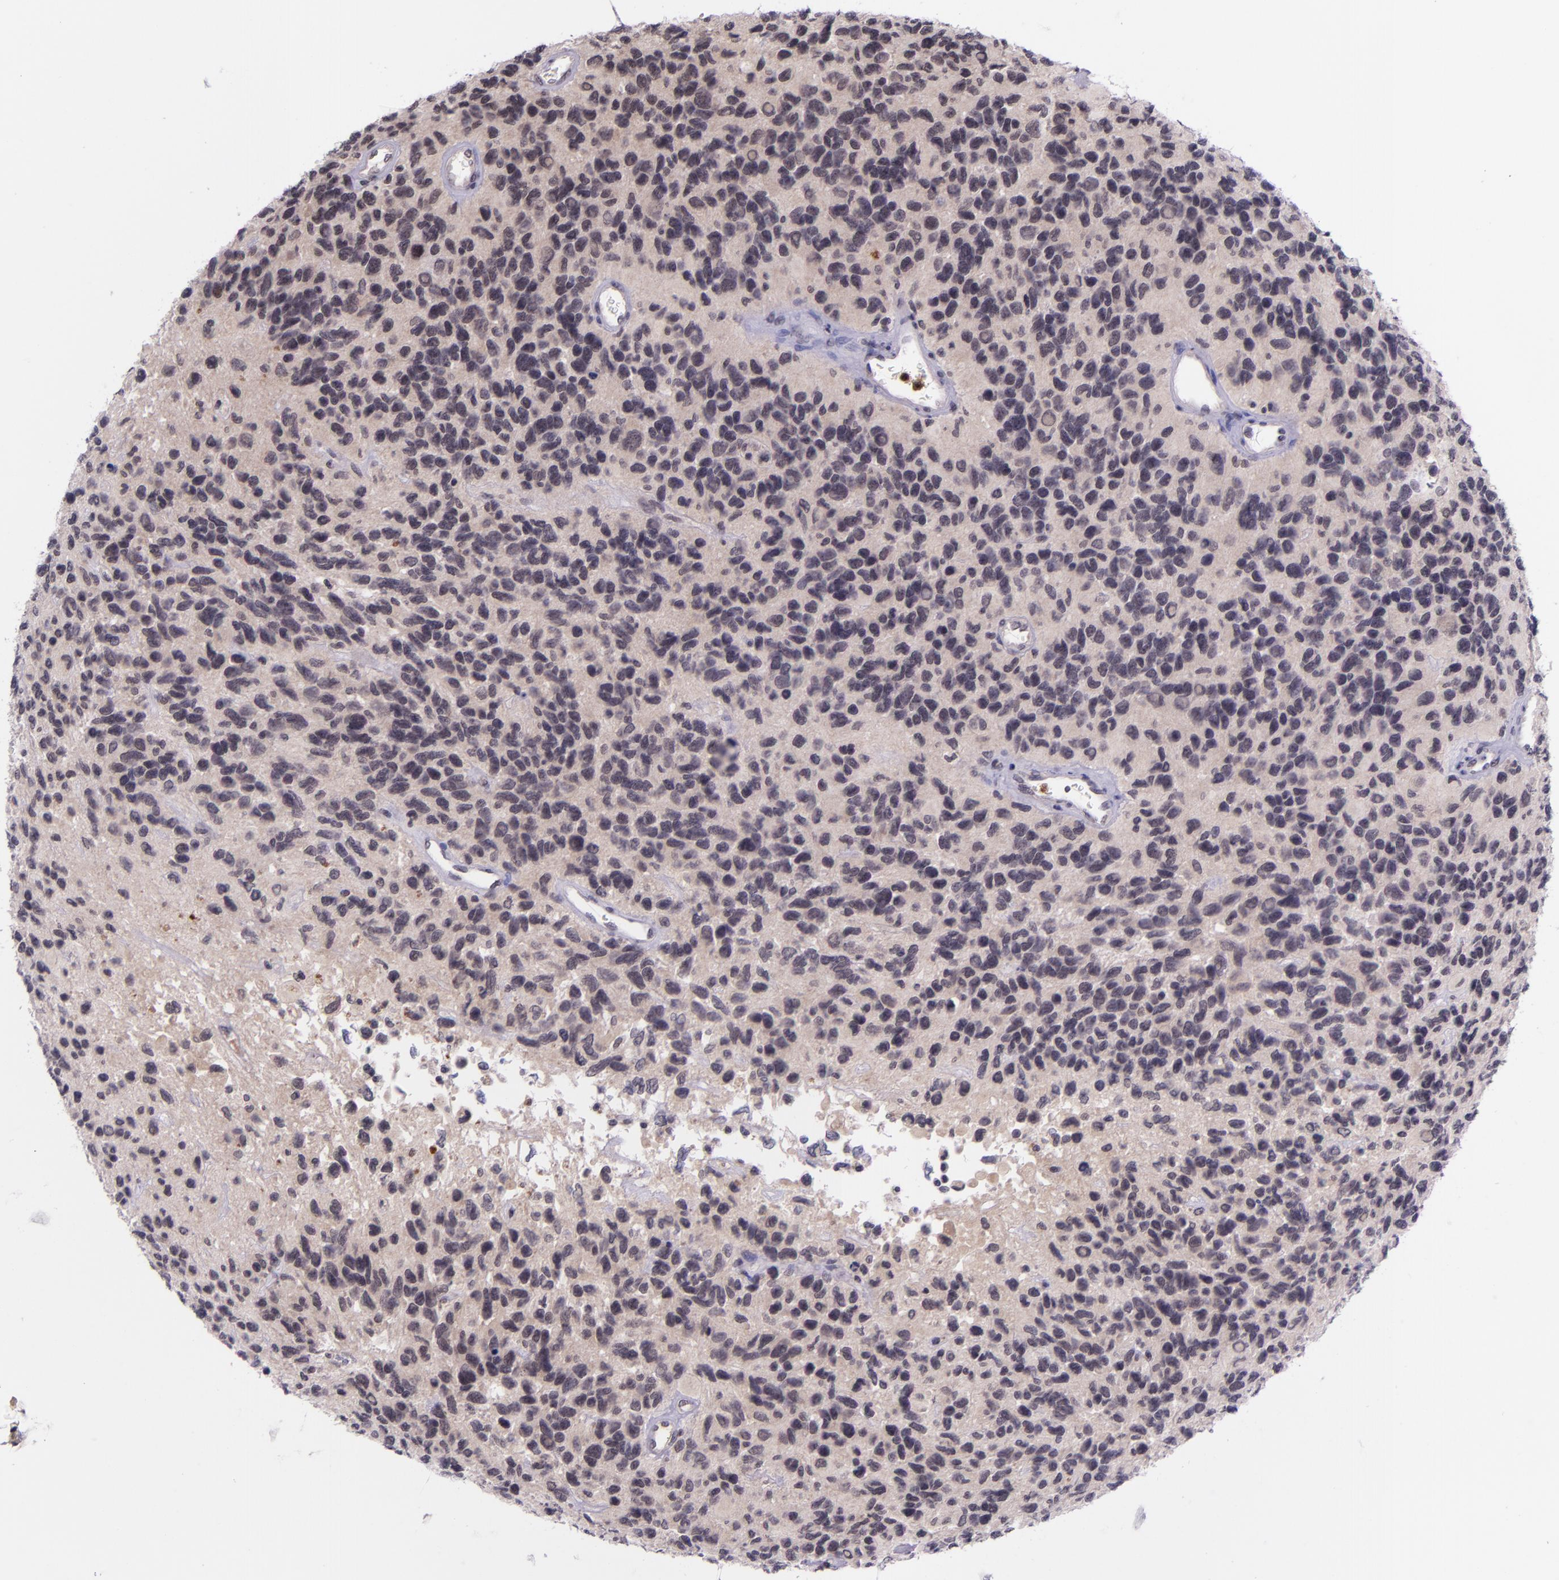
{"staining": {"intensity": "negative", "quantity": "none", "location": "none"}, "tissue": "glioma", "cell_type": "Tumor cells", "image_type": "cancer", "snomed": [{"axis": "morphology", "description": "Glioma, malignant, High grade"}, {"axis": "topography", "description": "Brain"}], "caption": "Human malignant glioma (high-grade) stained for a protein using immunohistochemistry (IHC) demonstrates no expression in tumor cells.", "gene": "SELL", "patient": {"sex": "male", "age": 77}}